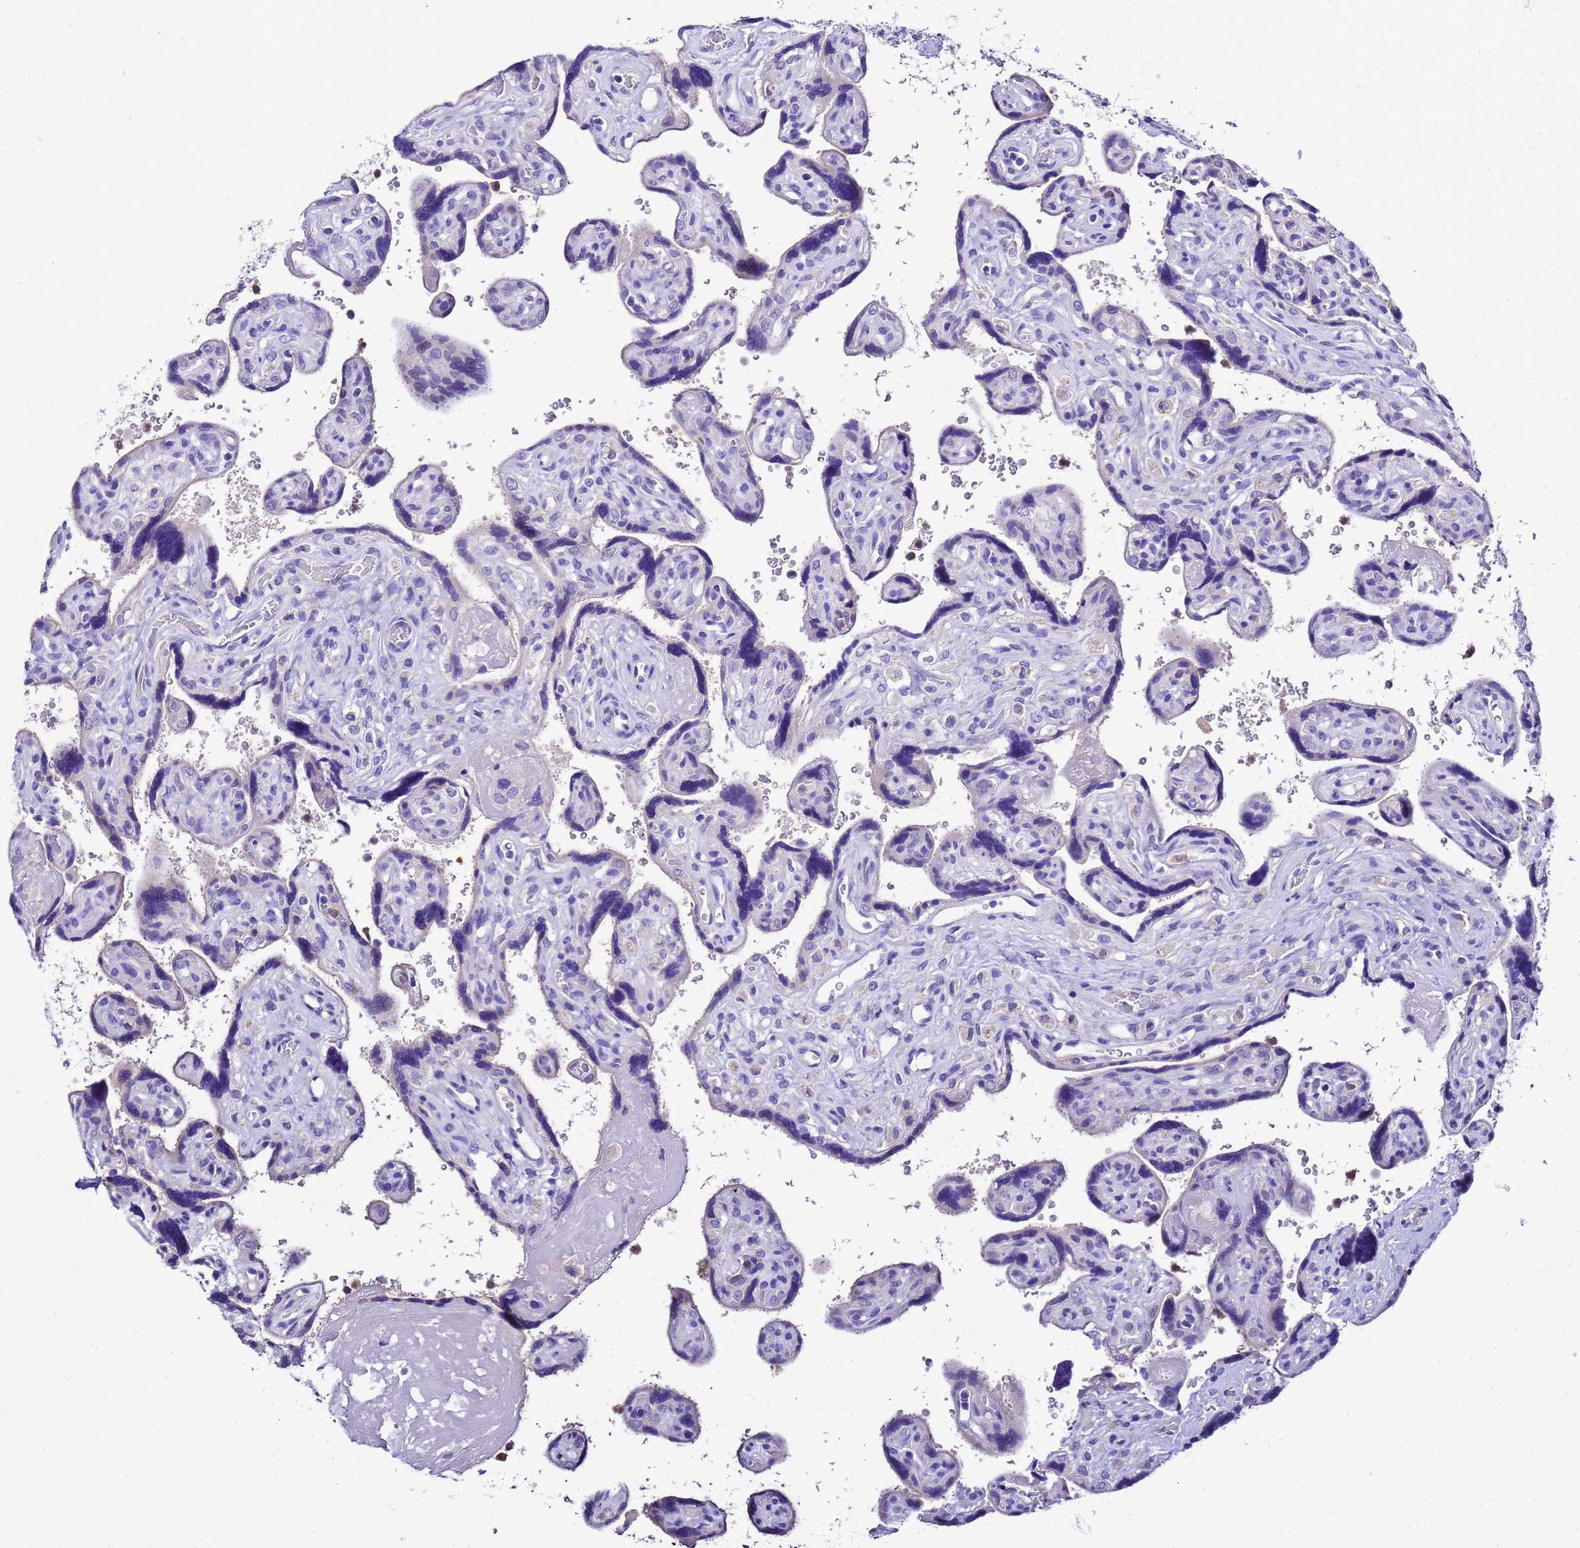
{"staining": {"intensity": "negative", "quantity": "none", "location": "none"}, "tissue": "placenta", "cell_type": "Trophoblastic cells", "image_type": "normal", "snomed": [{"axis": "morphology", "description": "Normal tissue, NOS"}, {"axis": "topography", "description": "Placenta"}], "caption": "Placenta was stained to show a protein in brown. There is no significant staining in trophoblastic cells. (DAB (3,3'-diaminobenzidine) immunohistochemistry (IHC), high magnification).", "gene": "UGT2A1", "patient": {"sex": "female", "age": 39}}